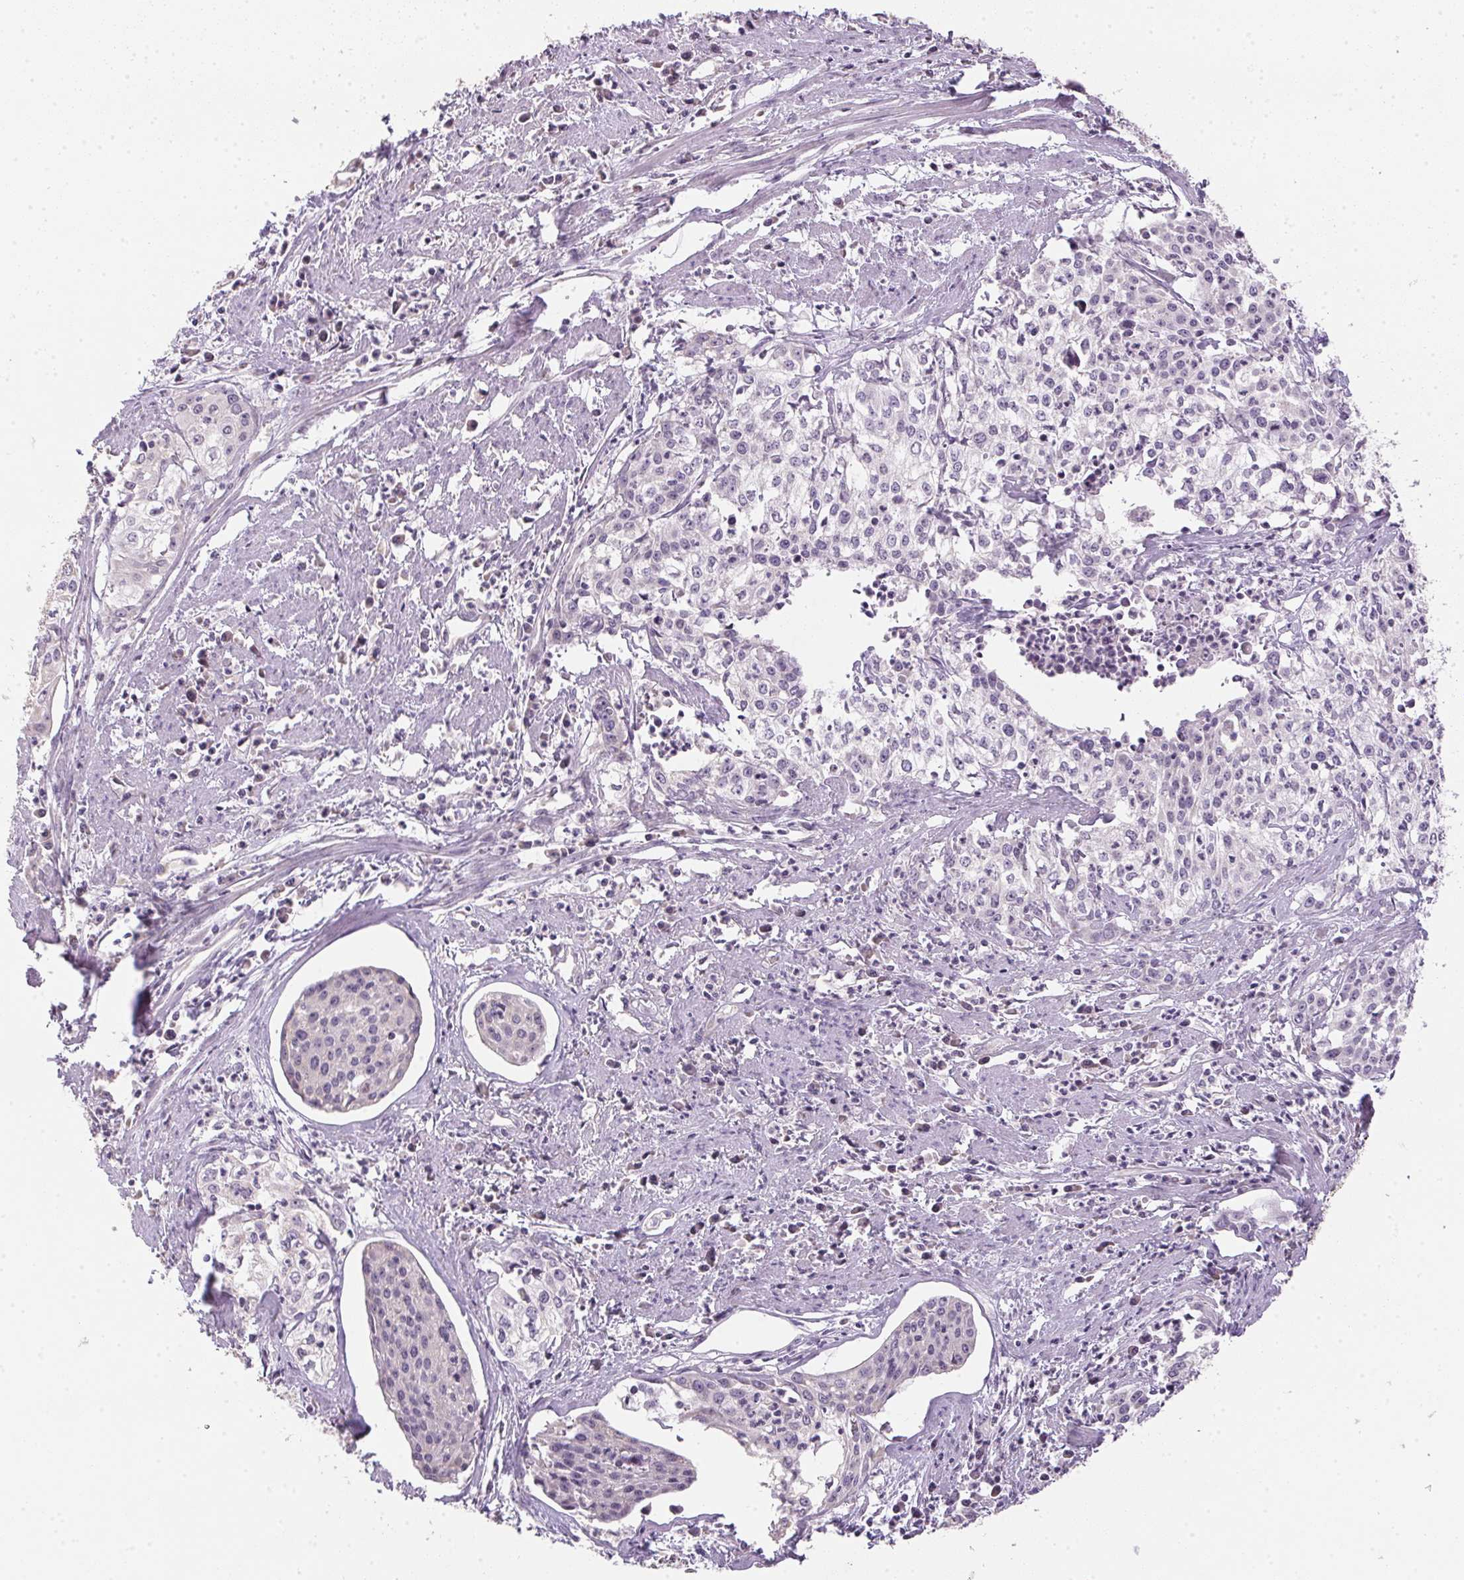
{"staining": {"intensity": "negative", "quantity": "none", "location": "none"}, "tissue": "cervical cancer", "cell_type": "Tumor cells", "image_type": "cancer", "snomed": [{"axis": "morphology", "description": "Squamous cell carcinoma, NOS"}, {"axis": "topography", "description": "Cervix"}], "caption": "Cervical cancer stained for a protein using immunohistochemistry reveals no expression tumor cells.", "gene": "SPACA9", "patient": {"sex": "female", "age": 39}}